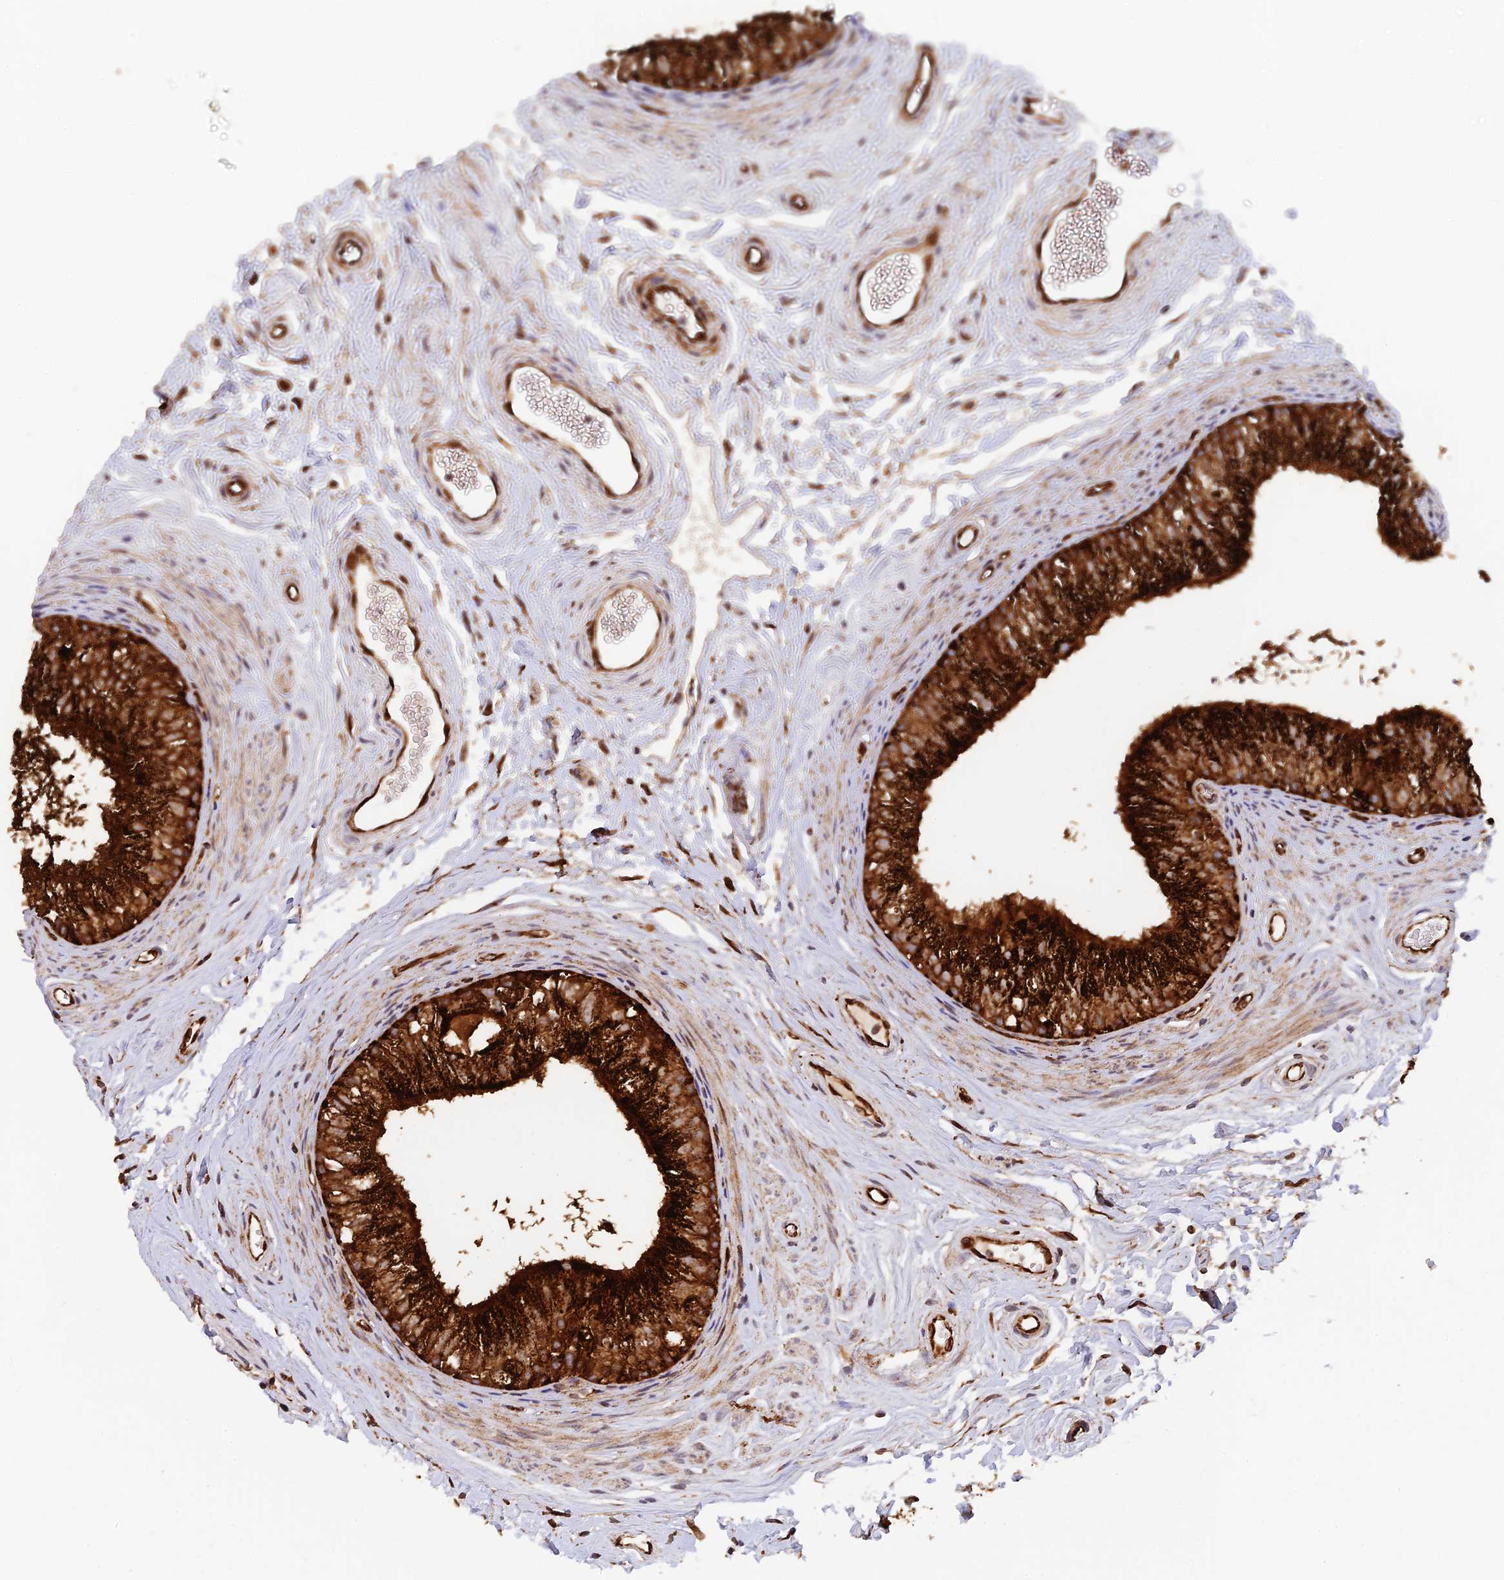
{"staining": {"intensity": "strong", "quantity": ">75%", "location": "cytoplasmic/membranous"}, "tissue": "epididymis", "cell_type": "Glandular cells", "image_type": "normal", "snomed": [{"axis": "morphology", "description": "Normal tissue, NOS"}, {"axis": "topography", "description": "Epididymis"}], "caption": "This is a photomicrograph of immunohistochemistry staining of unremarkable epididymis, which shows strong staining in the cytoplasmic/membranous of glandular cells.", "gene": "PPP2R3C", "patient": {"sex": "male", "age": 56}}